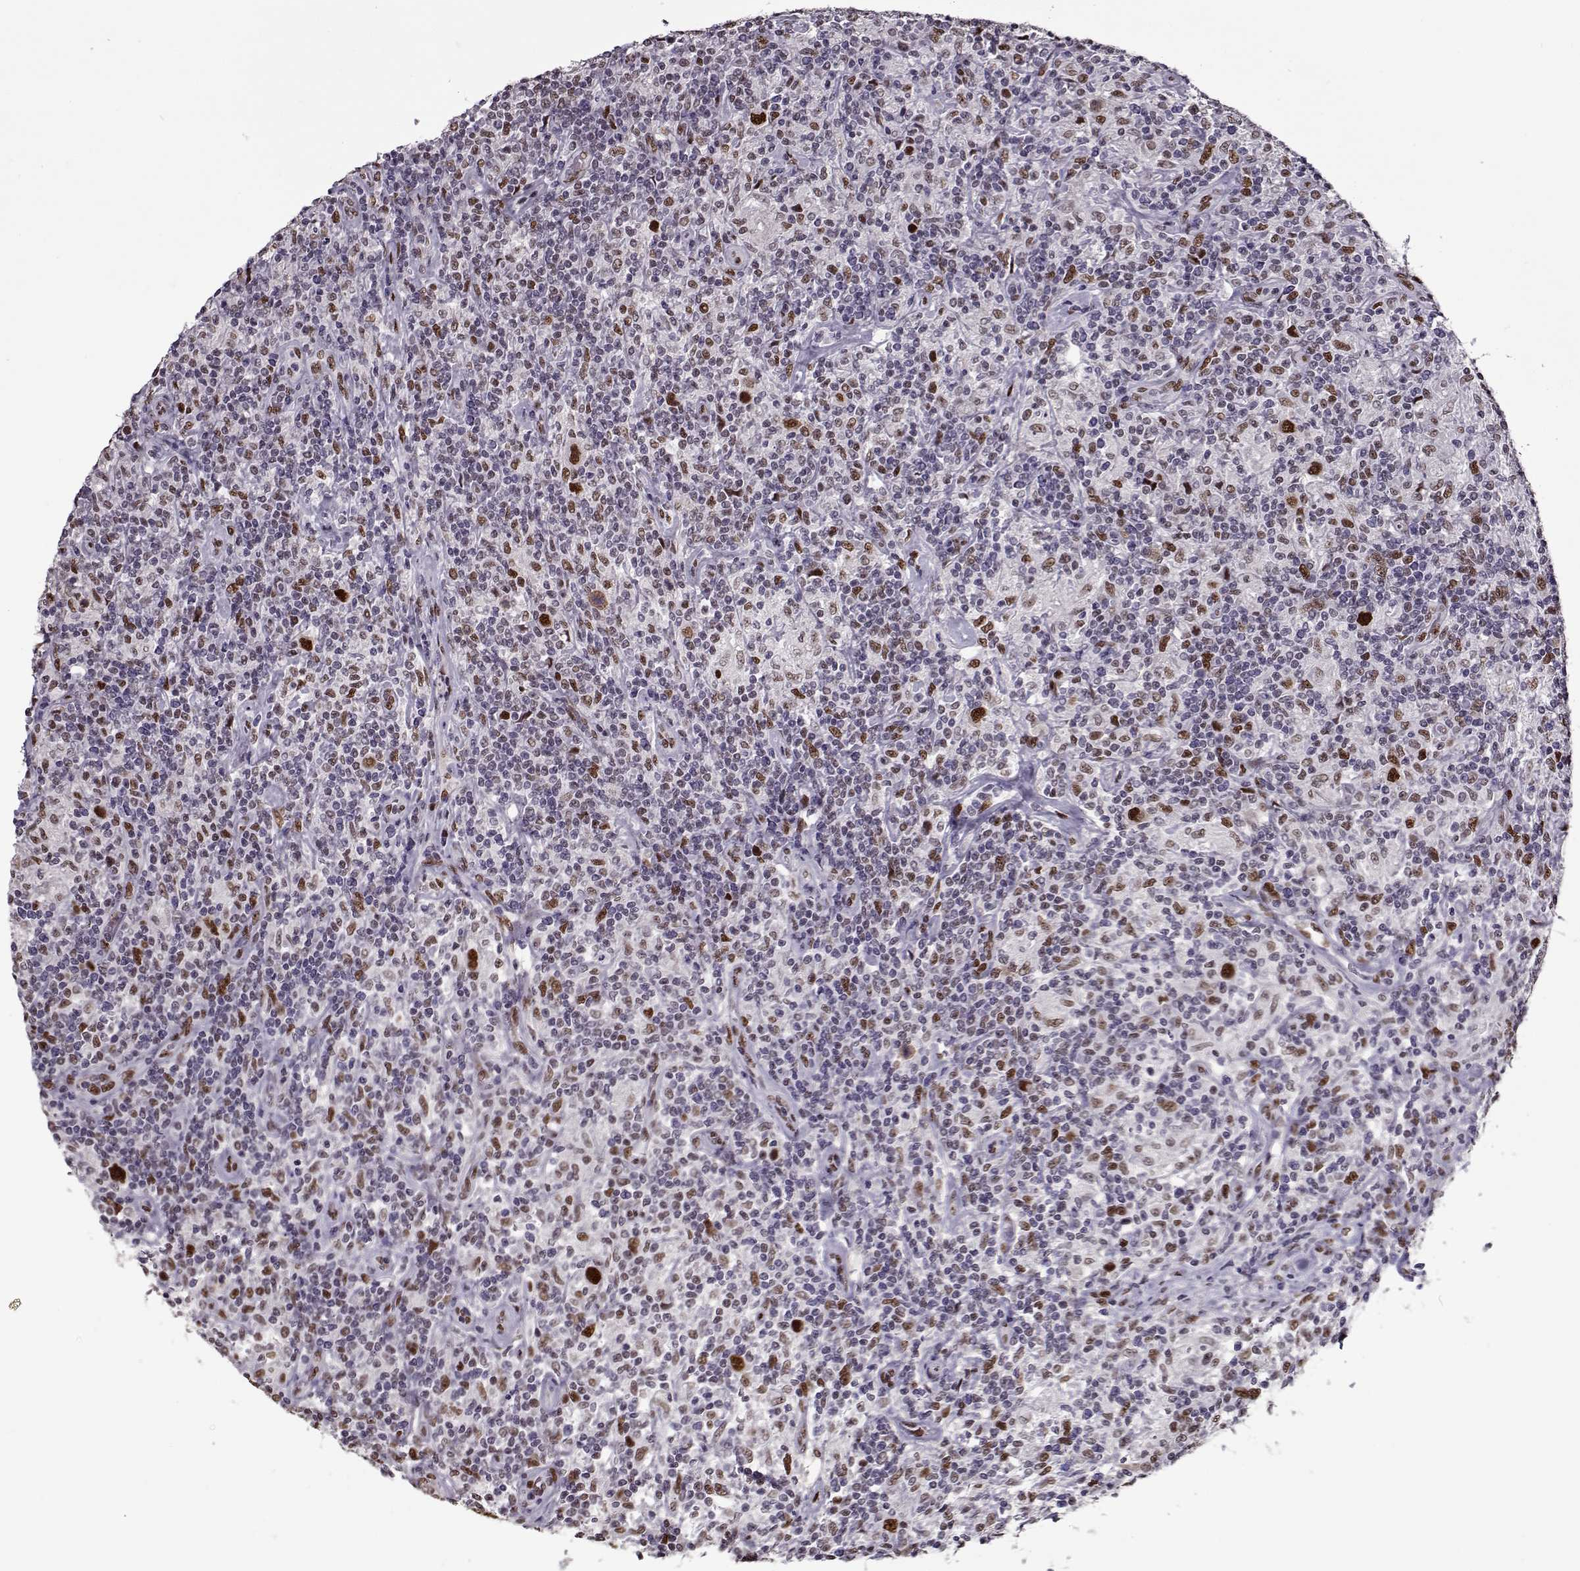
{"staining": {"intensity": "strong", "quantity": "25%-75%", "location": "nuclear"}, "tissue": "lymphoma", "cell_type": "Tumor cells", "image_type": "cancer", "snomed": [{"axis": "morphology", "description": "Hodgkin's disease, NOS"}, {"axis": "topography", "description": "Lymph node"}], "caption": "Immunohistochemistry (IHC) image of human lymphoma stained for a protein (brown), which displays high levels of strong nuclear positivity in about 25%-75% of tumor cells.", "gene": "PRMT8", "patient": {"sex": "male", "age": 70}}